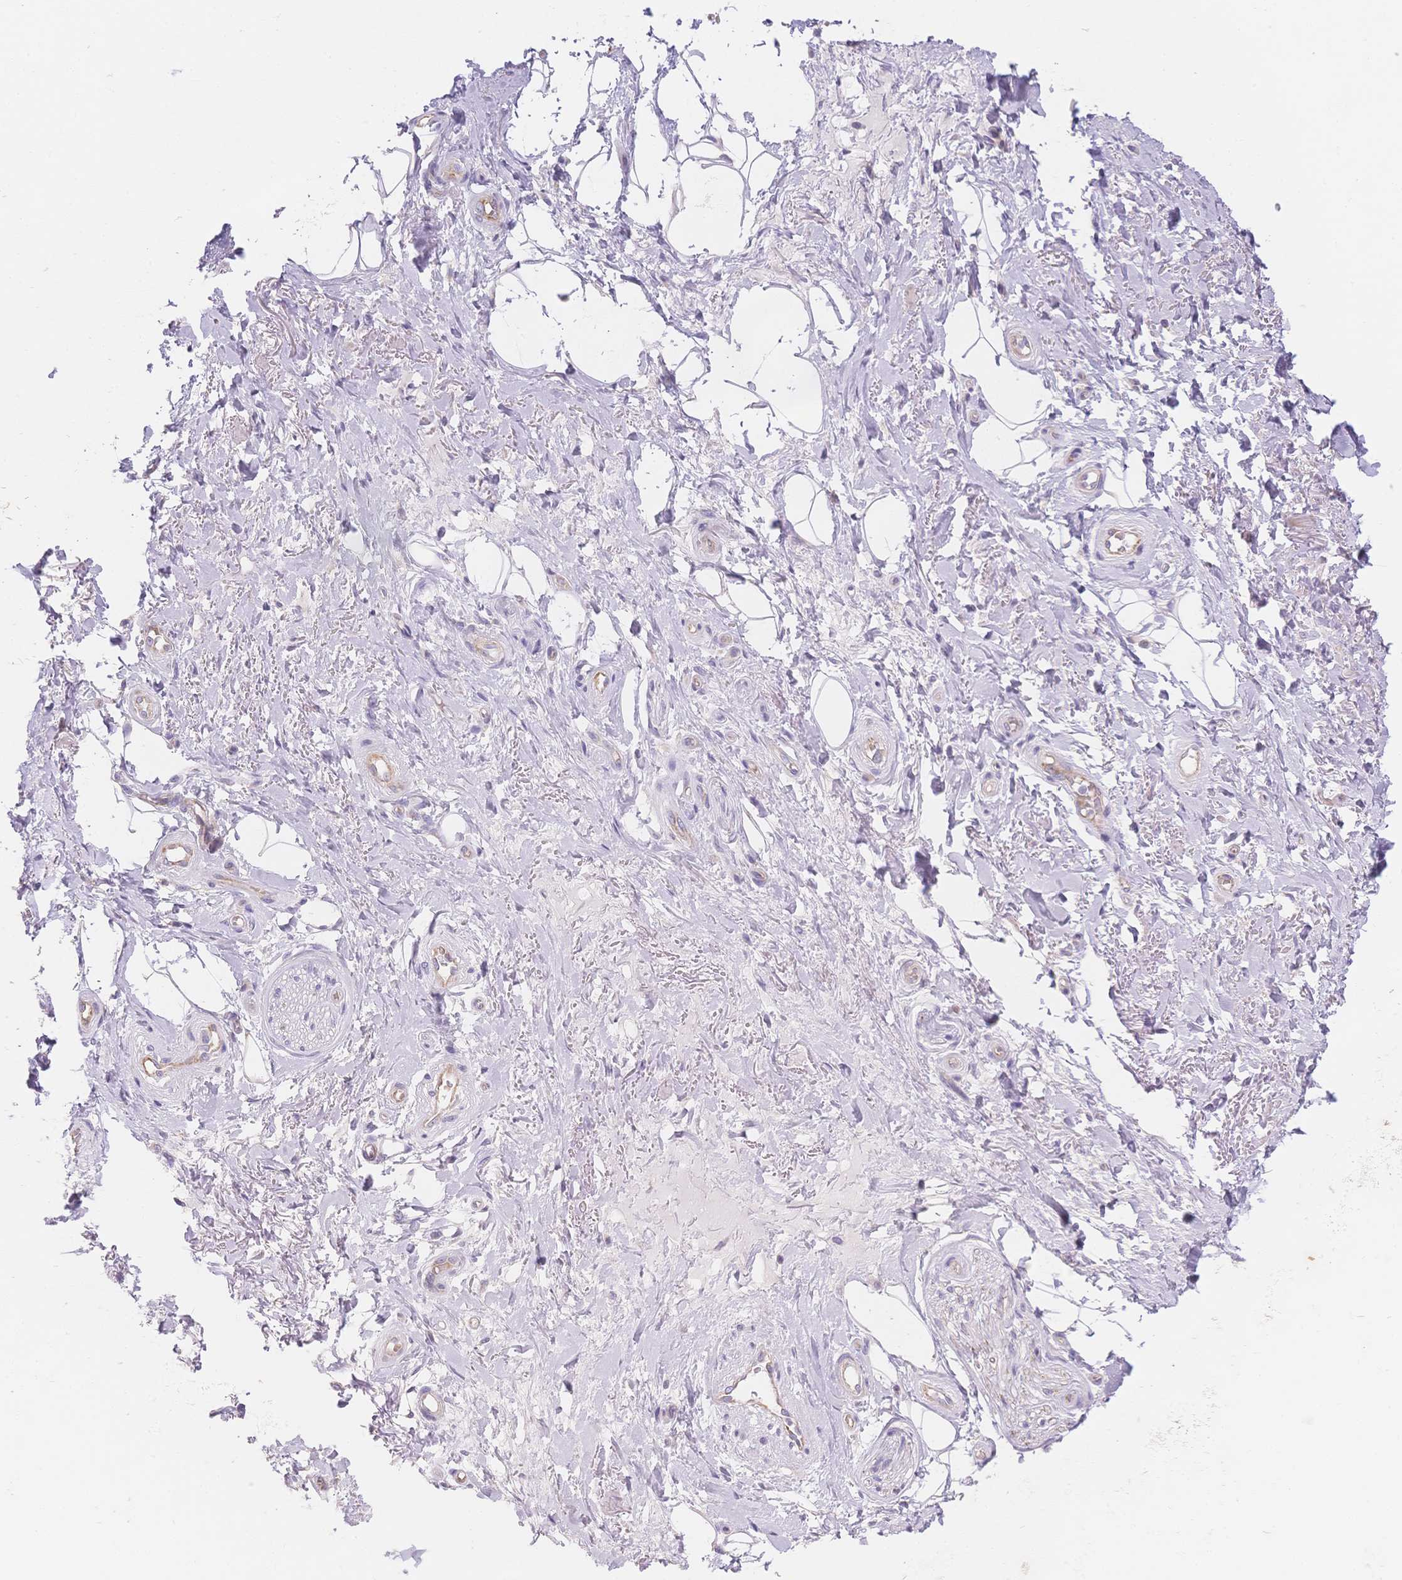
{"staining": {"intensity": "negative", "quantity": "none", "location": "none"}, "tissue": "adipose tissue", "cell_type": "Adipocytes", "image_type": "normal", "snomed": [{"axis": "morphology", "description": "Normal tissue, NOS"}, {"axis": "topography", "description": "Anal"}, {"axis": "topography", "description": "Peripheral nerve tissue"}], "caption": "DAB (3,3'-diaminobenzidine) immunohistochemical staining of normal human adipose tissue displays no significant staining in adipocytes.", "gene": "SMYD1", "patient": {"sex": "male", "age": 53}}